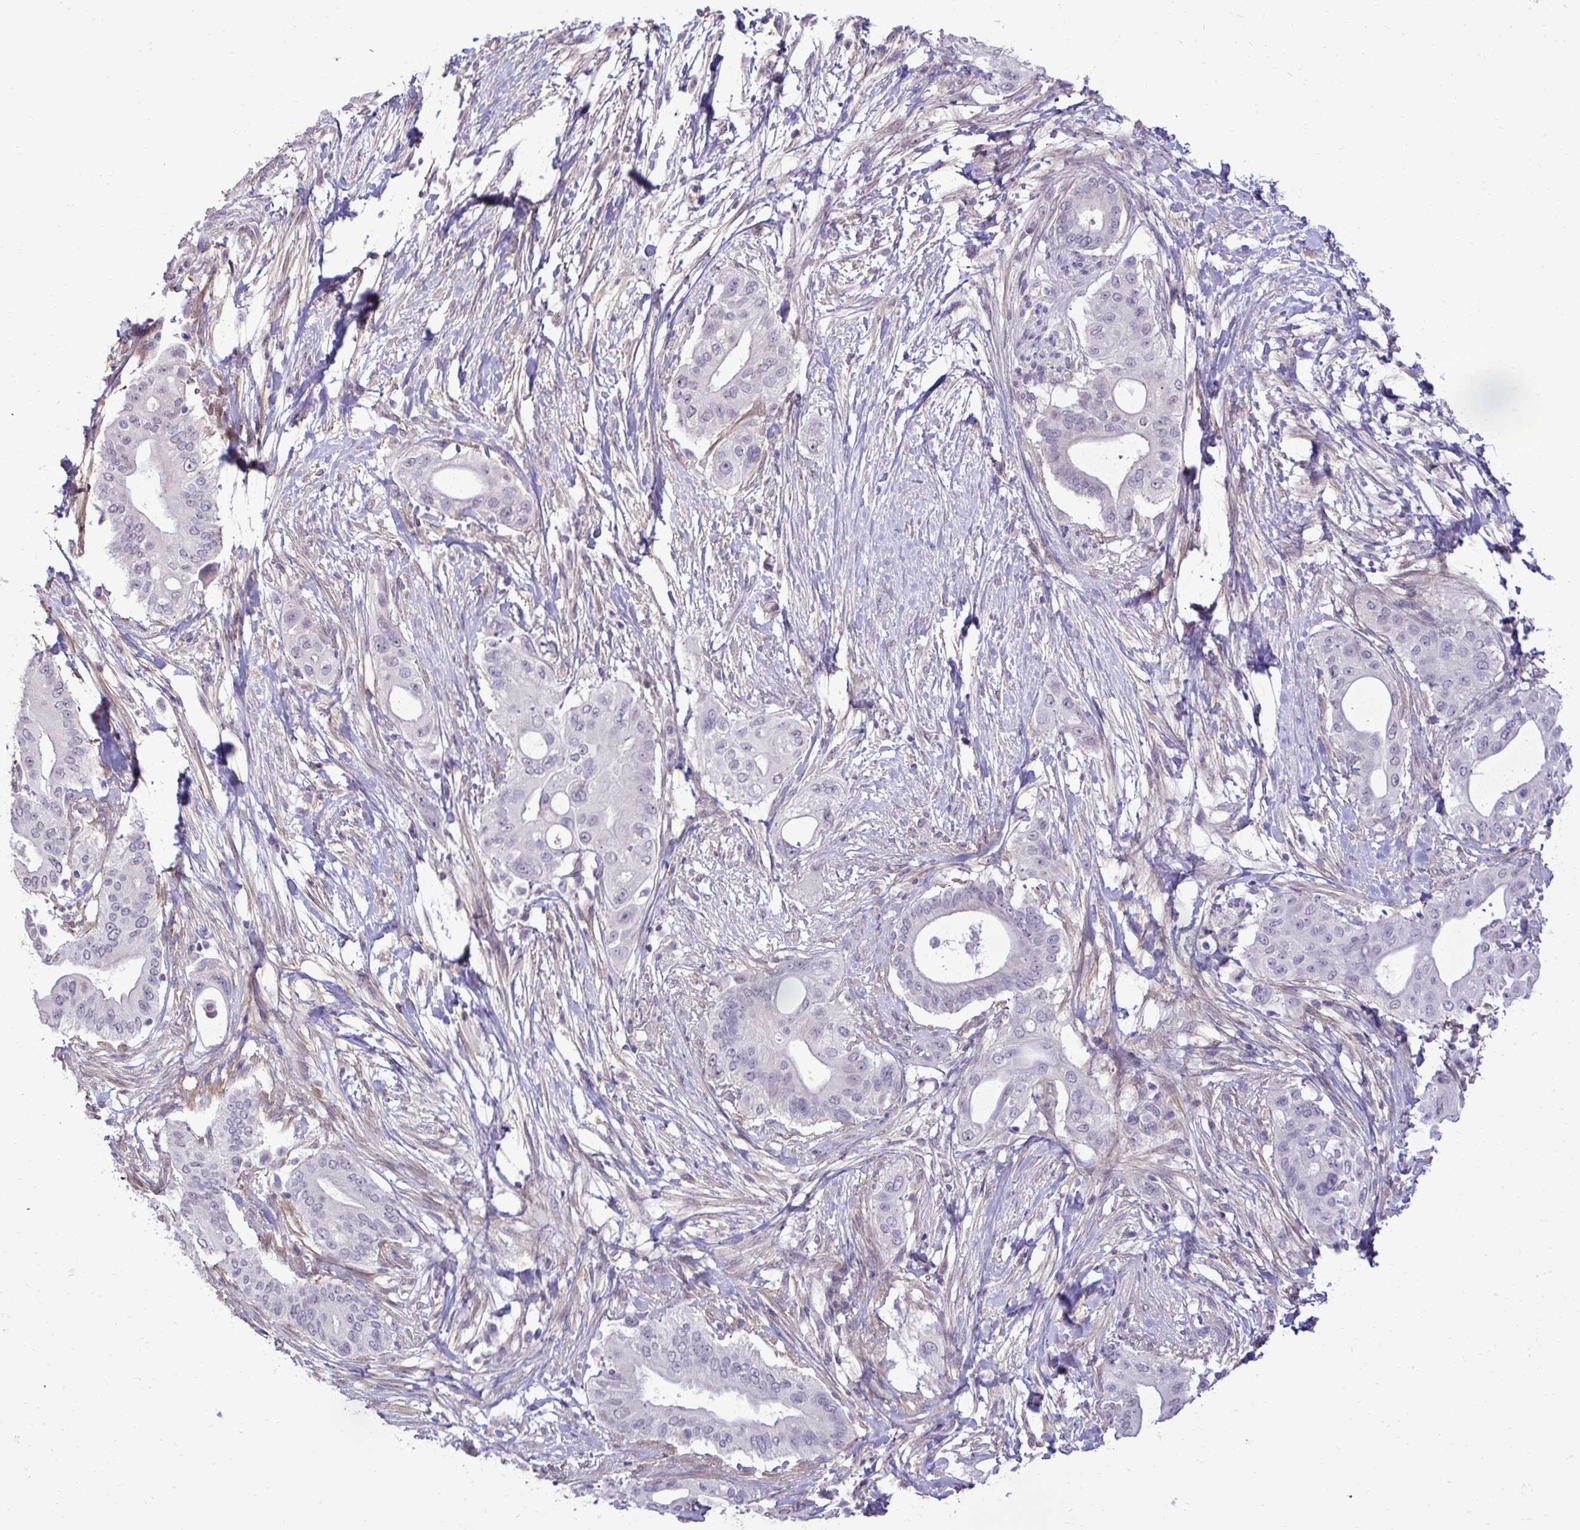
{"staining": {"intensity": "negative", "quantity": "none", "location": "none"}, "tissue": "pancreatic cancer", "cell_type": "Tumor cells", "image_type": "cancer", "snomed": [{"axis": "morphology", "description": "Adenocarcinoma, NOS"}, {"axis": "topography", "description": "Pancreas"}], "caption": "The histopathology image shows no significant staining in tumor cells of pancreatic cancer (adenocarcinoma).", "gene": "SLC30A3", "patient": {"sex": "male", "age": 68}}